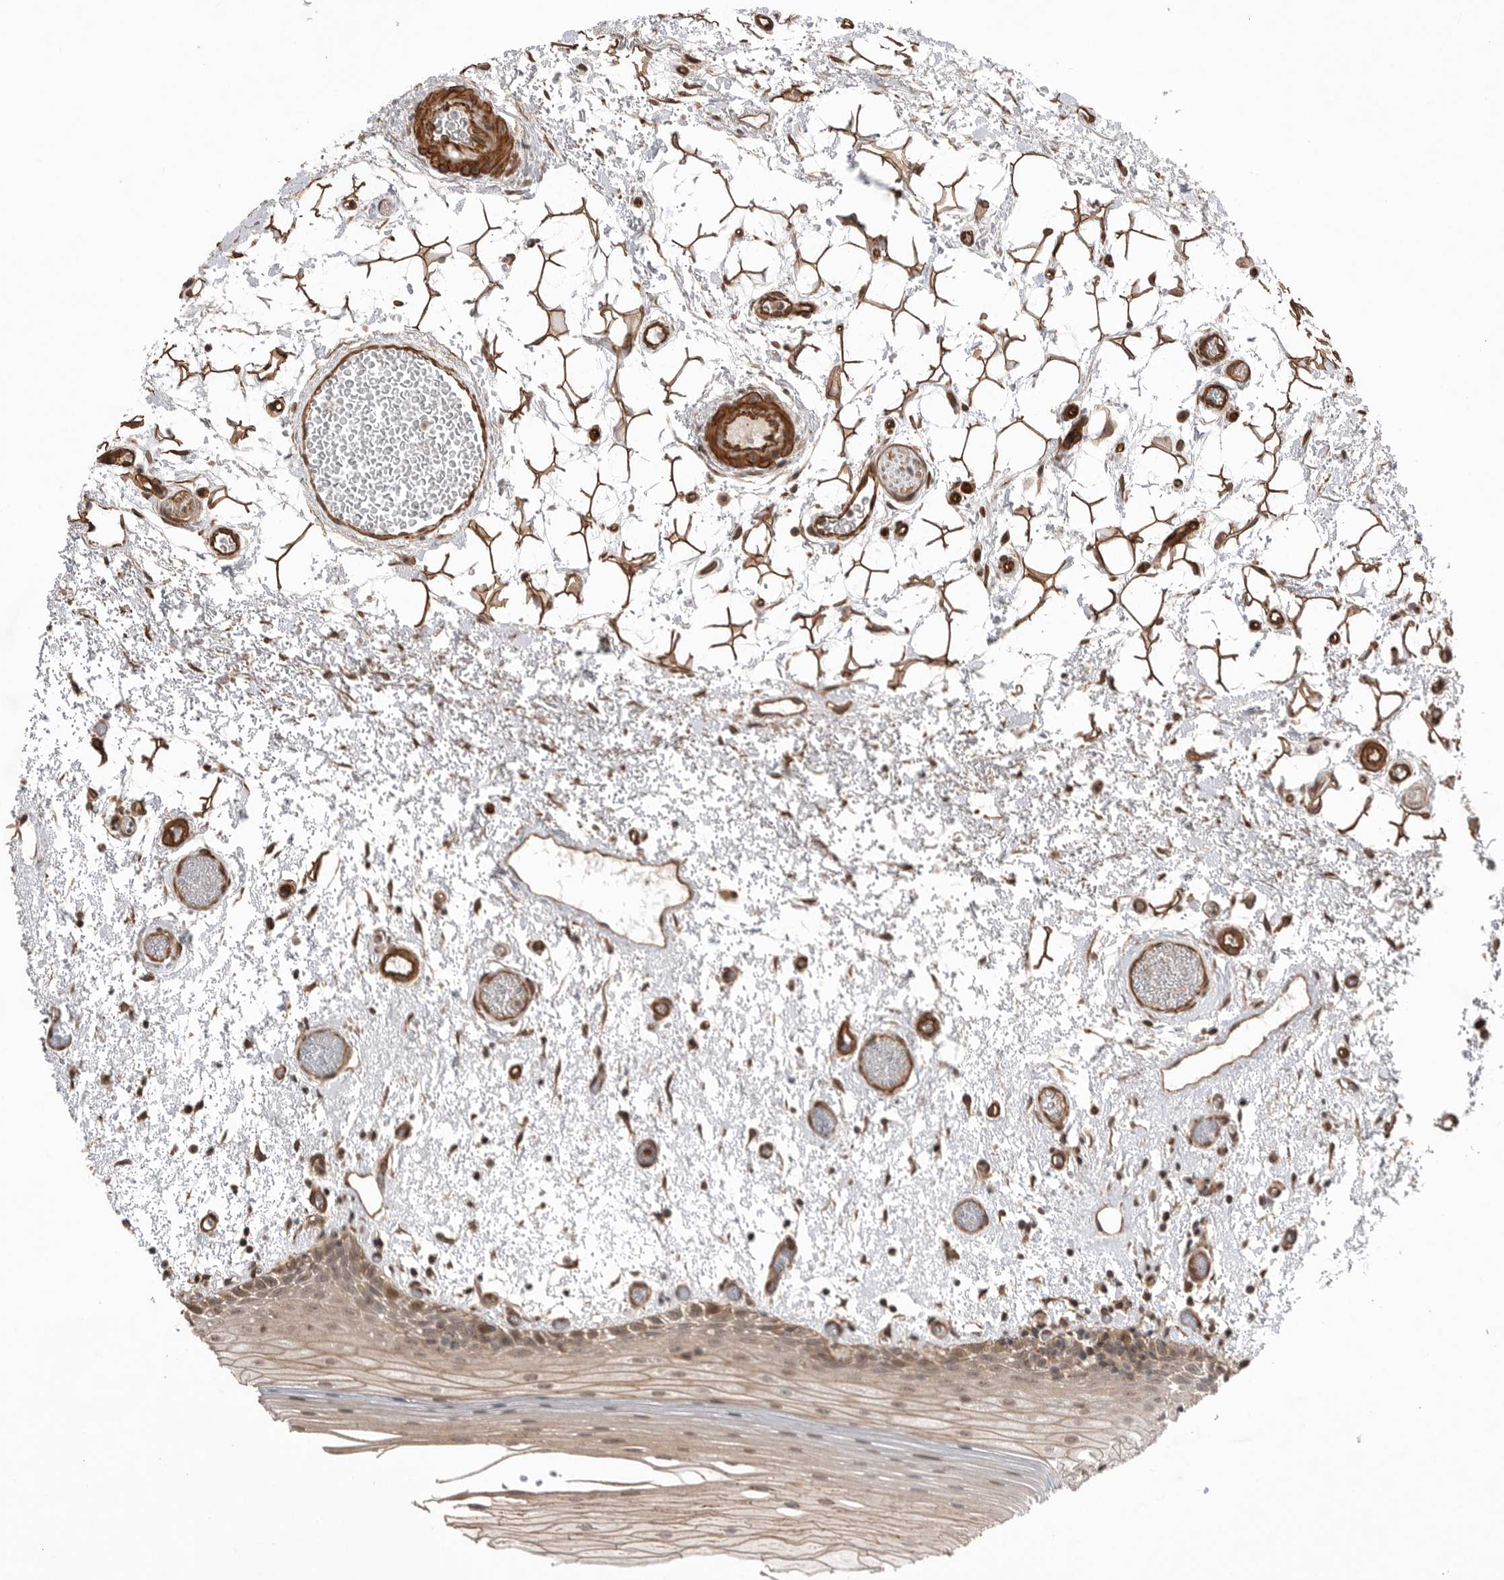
{"staining": {"intensity": "weak", "quantity": ">75%", "location": "cytoplasmic/membranous"}, "tissue": "oral mucosa", "cell_type": "Squamous epithelial cells", "image_type": "normal", "snomed": [{"axis": "morphology", "description": "Normal tissue, NOS"}, {"axis": "topography", "description": "Oral tissue"}], "caption": "A high-resolution image shows immunohistochemistry staining of benign oral mucosa, which exhibits weak cytoplasmic/membranous expression in about >75% of squamous epithelial cells.", "gene": "PEAK1", "patient": {"sex": "male", "age": 52}}